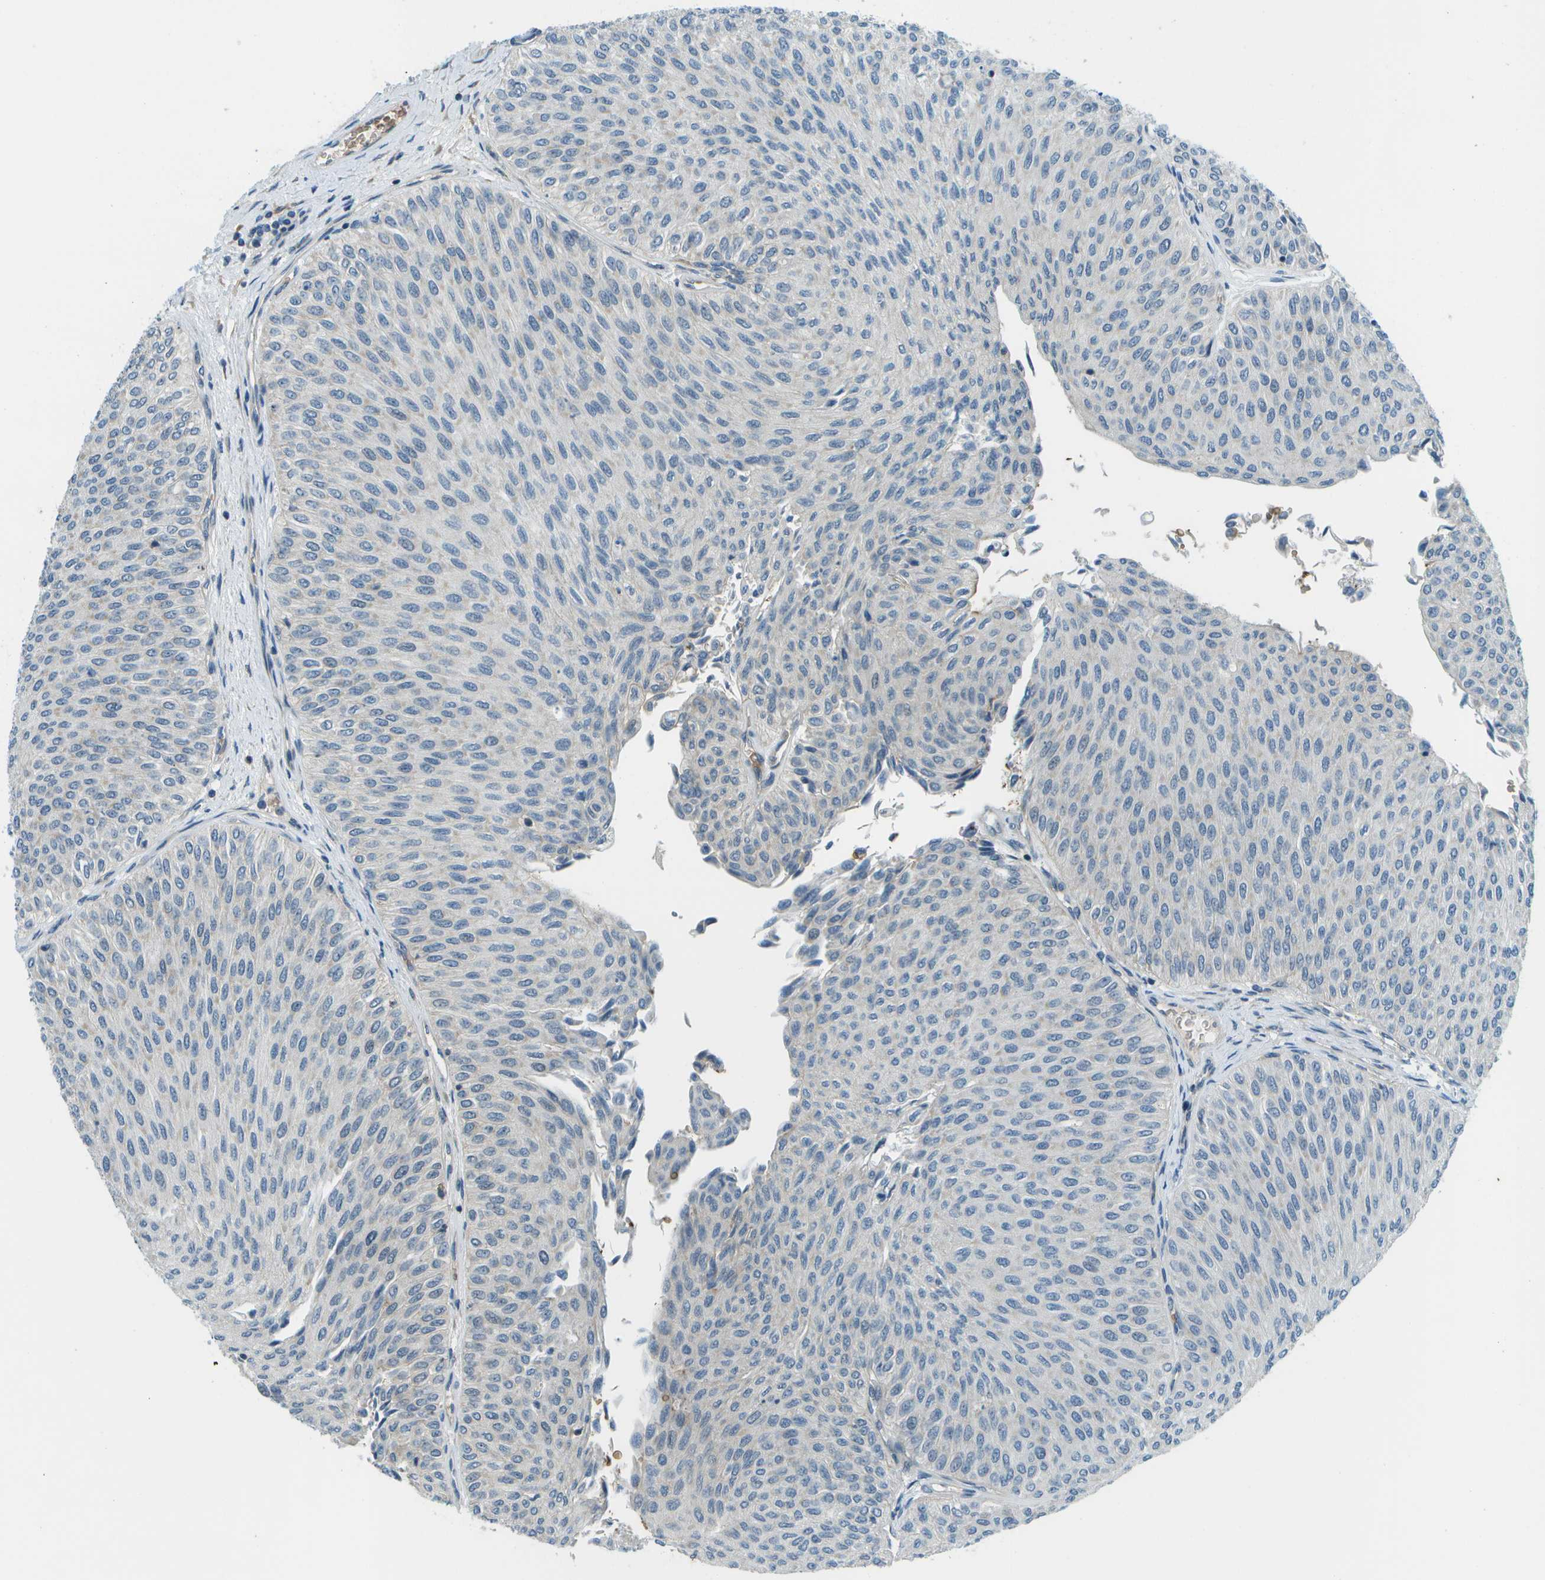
{"staining": {"intensity": "negative", "quantity": "none", "location": "none"}, "tissue": "urothelial cancer", "cell_type": "Tumor cells", "image_type": "cancer", "snomed": [{"axis": "morphology", "description": "Urothelial carcinoma, Low grade"}, {"axis": "topography", "description": "Urinary bladder"}], "caption": "Immunohistochemistry (IHC) micrograph of neoplastic tissue: human urothelial carcinoma (low-grade) stained with DAB (3,3'-diaminobenzidine) exhibits no significant protein expression in tumor cells.", "gene": "CTIF", "patient": {"sex": "male", "age": 78}}